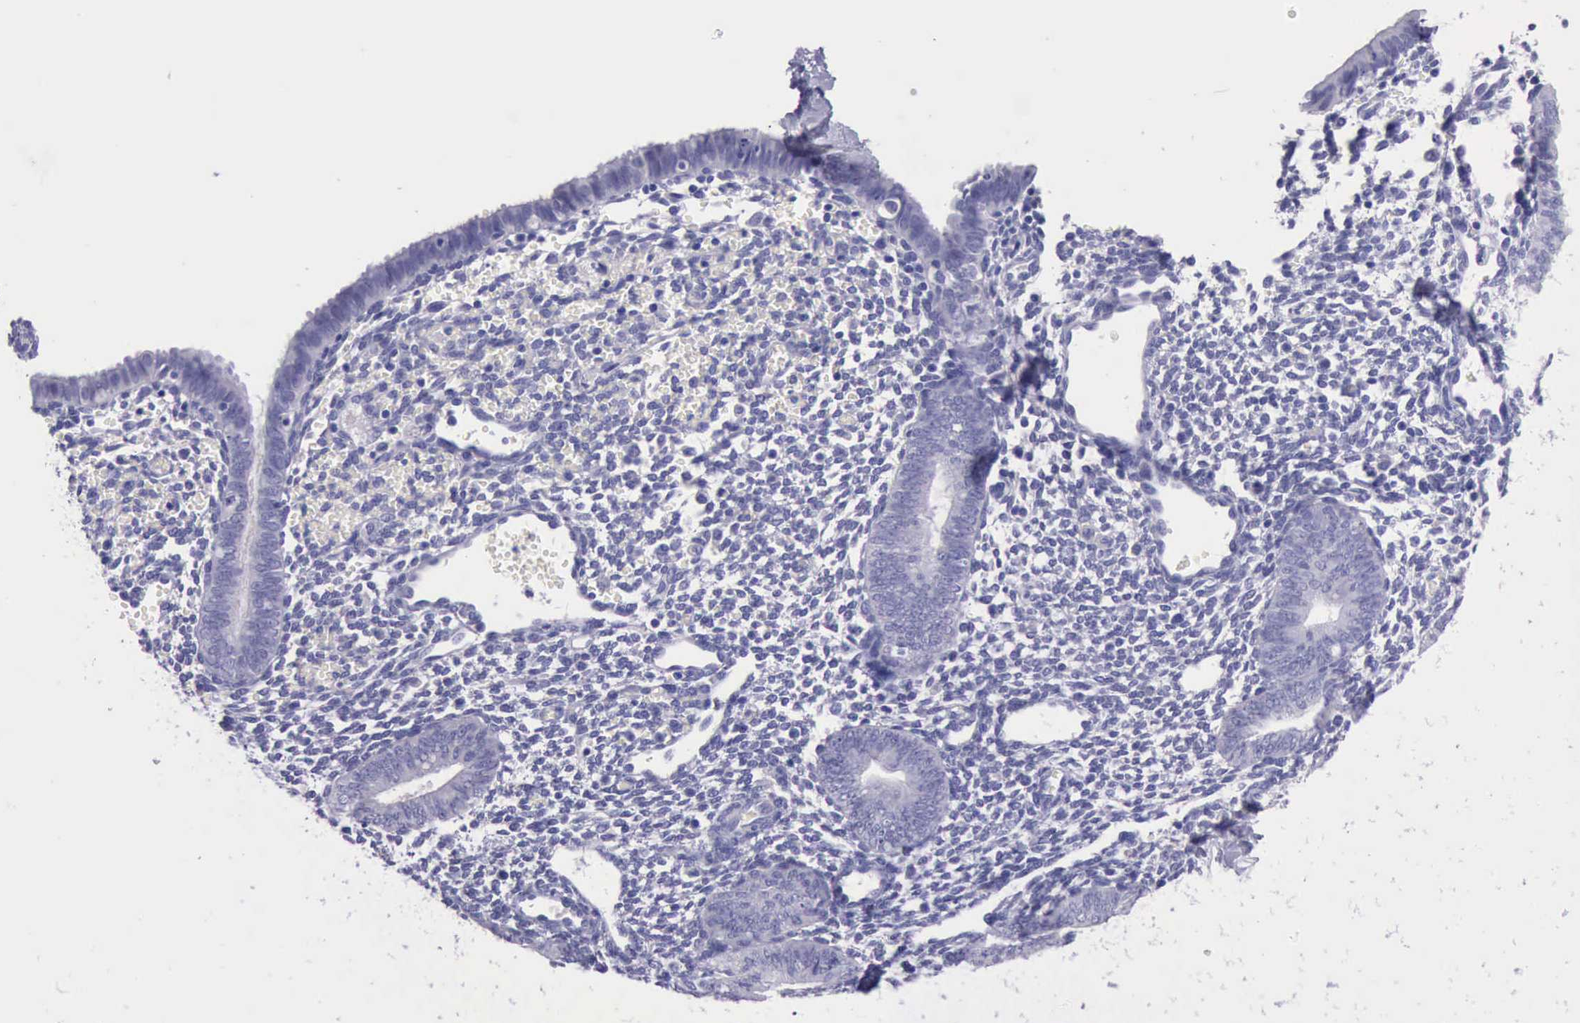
{"staining": {"intensity": "negative", "quantity": "none", "location": "none"}, "tissue": "endometrium", "cell_type": "Cells in endometrial stroma", "image_type": "normal", "snomed": [{"axis": "morphology", "description": "Normal tissue, NOS"}, {"axis": "topography", "description": "Endometrium"}], "caption": "This is an immunohistochemistry micrograph of unremarkable endometrium. There is no staining in cells in endometrial stroma.", "gene": "LRFN5", "patient": {"sex": "female", "age": 61}}